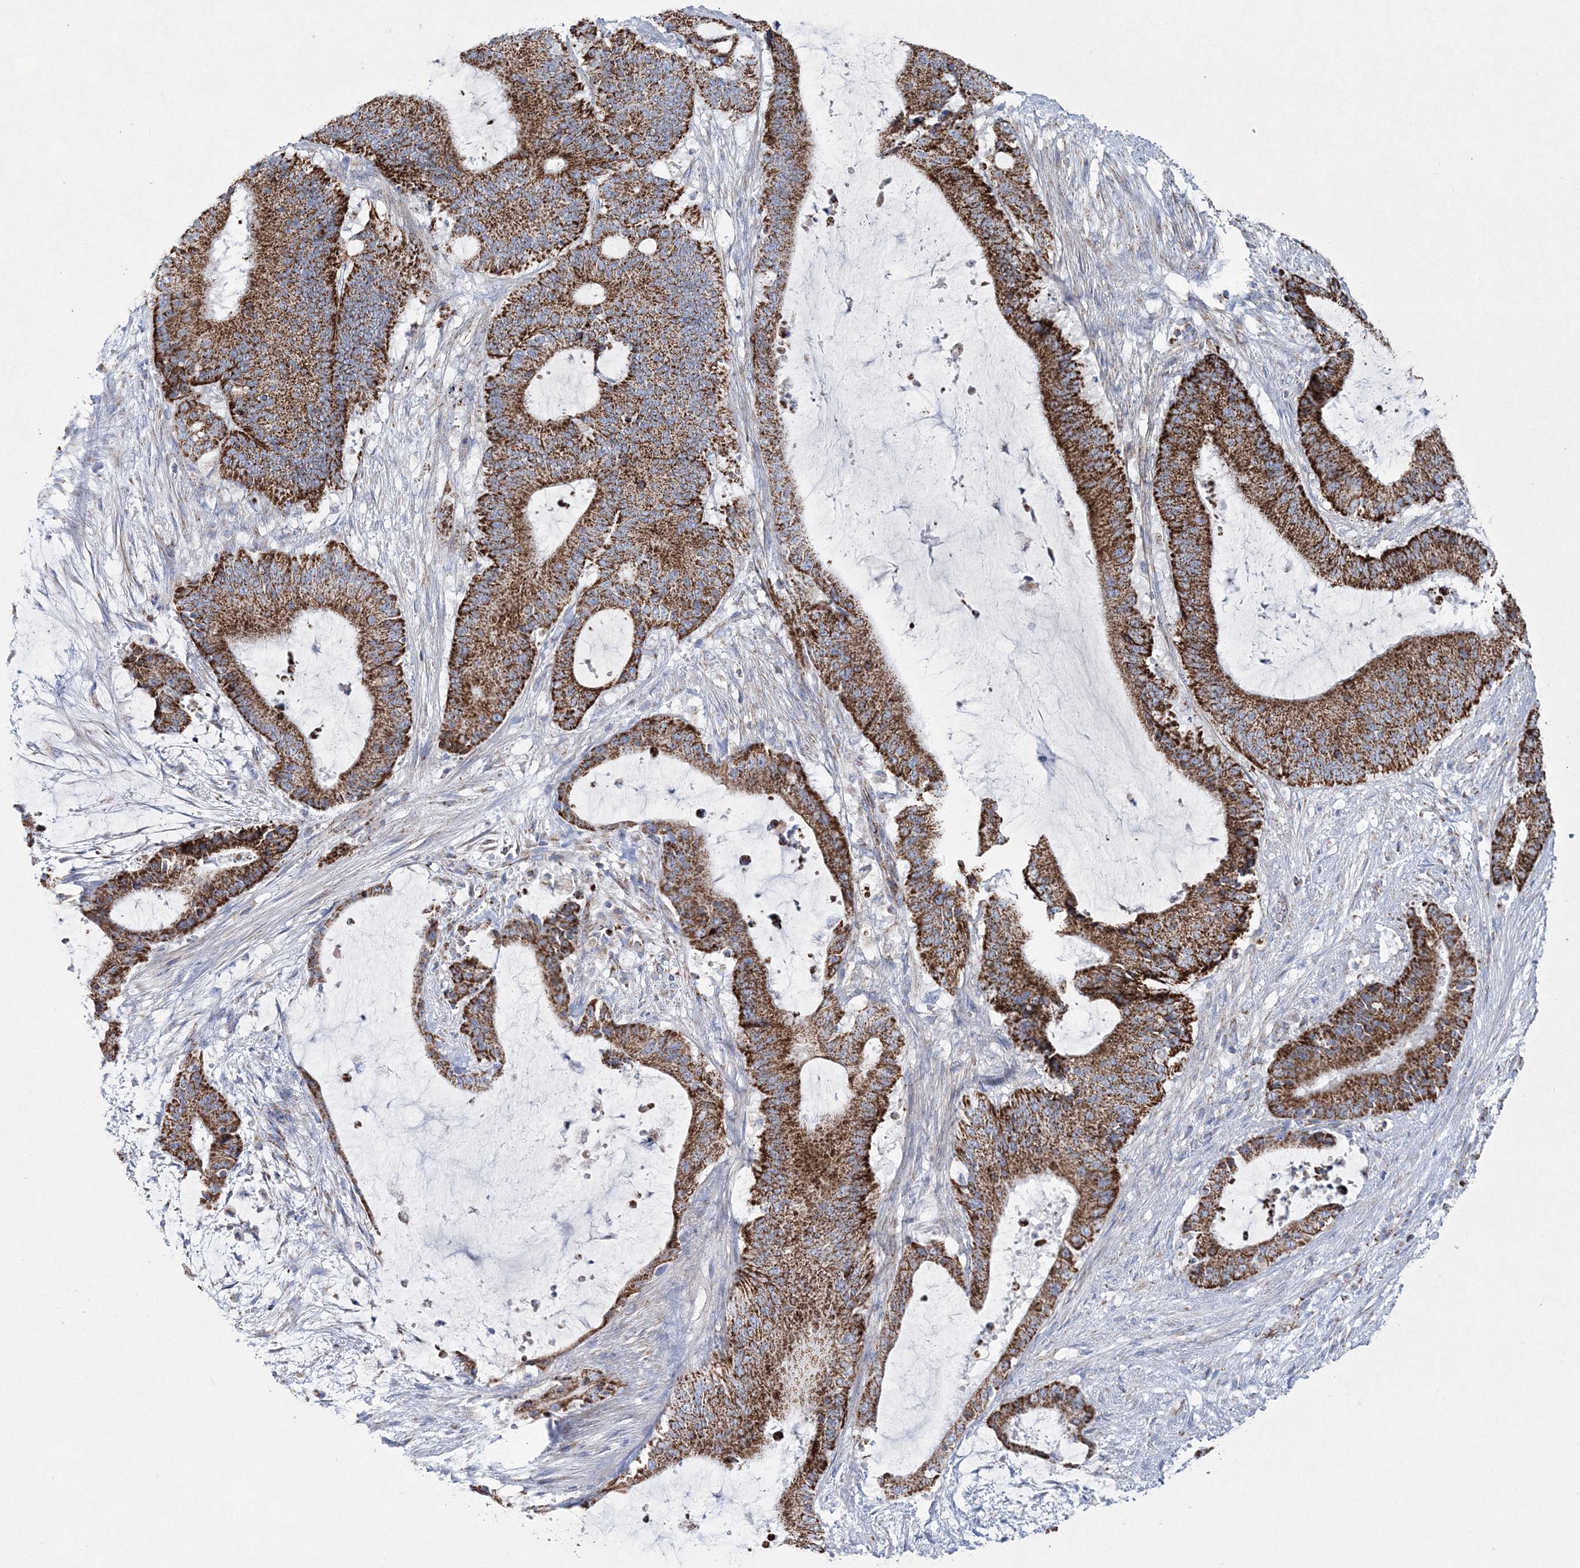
{"staining": {"intensity": "strong", "quantity": ">75%", "location": "cytoplasmic/membranous"}, "tissue": "liver cancer", "cell_type": "Tumor cells", "image_type": "cancer", "snomed": [{"axis": "morphology", "description": "Normal tissue, NOS"}, {"axis": "morphology", "description": "Cholangiocarcinoma"}, {"axis": "topography", "description": "Liver"}, {"axis": "topography", "description": "Peripheral nerve tissue"}], "caption": "The histopathology image demonstrates immunohistochemical staining of cholangiocarcinoma (liver). There is strong cytoplasmic/membranous positivity is appreciated in about >75% of tumor cells. The protein of interest is shown in brown color, while the nuclei are stained blue.", "gene": "HIBCH", "patient": {"sex": "female", "age": 73}}